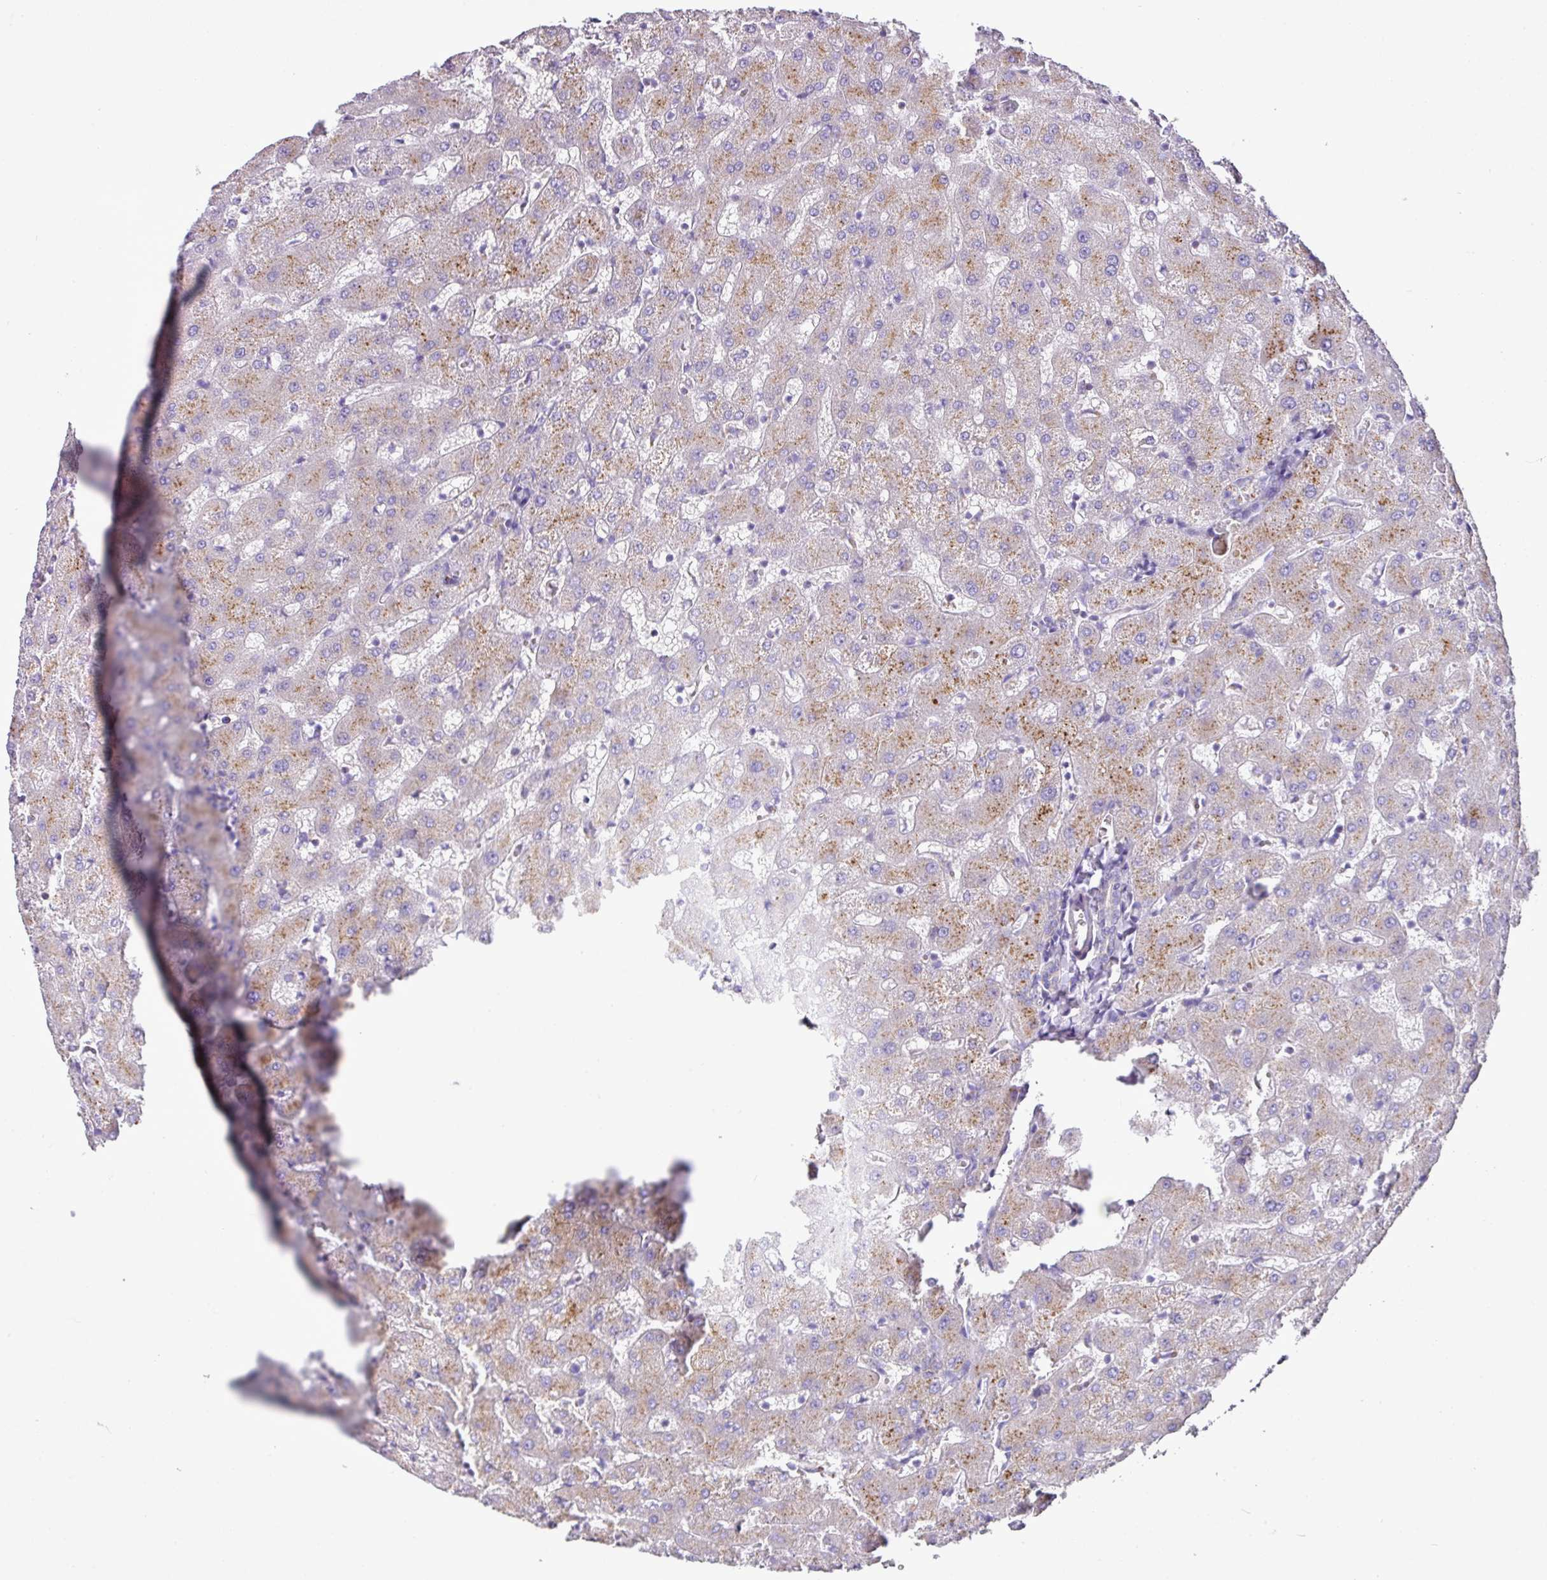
{"staining": {"intensity": "negative", "quantity": "none", "location": "none"}, "tissue": "liver", "cell_type": "Cholangiocytes", "image_type": "normal", "snomed": [{"axis": "morphology", "description": "Normal tissue, NOS"}, {"axis": "topography", "description": "Liver"}], "caption": "IHC histopathology image of normal liver stained for a protein (brown), which demonstrates no expression in cholangiocytes.", "gene": "PGAP4", "patient": {"sex": "female", "age": 63}}